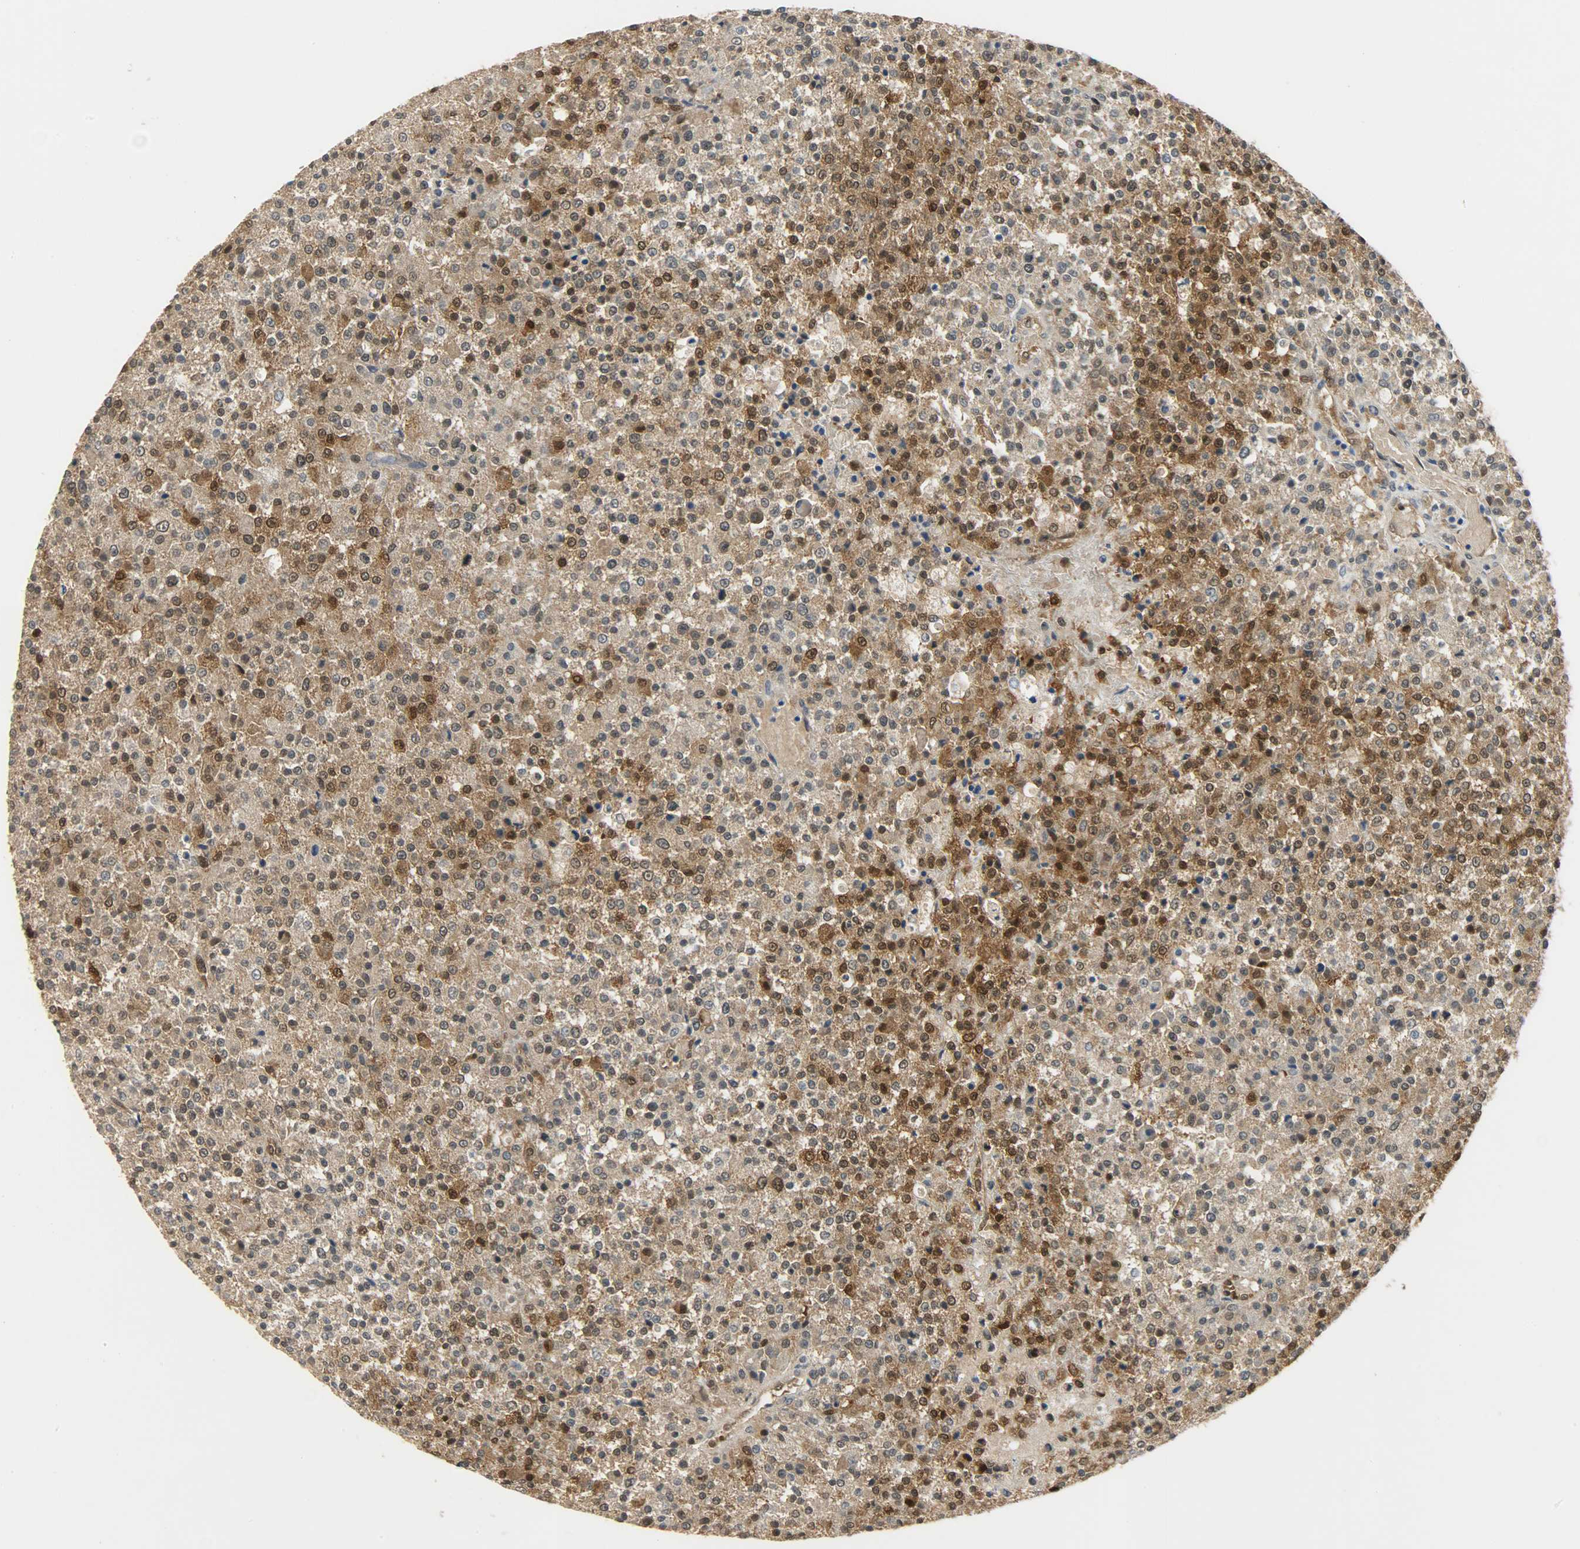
{"staining": {"intensity": "strong", "quantity": ">75%", "location": "cytoplasmic/membranous,nuclear"}, "tissue": "testis cancer", "cell_type": "Tumor cells", "image_type": "cancer", "snomed": [{"axis": "morphology", "description": "Seminoma, NOS"}, {"axis": "topography", "description": "Testis"}], "caption": "Immunohistochemical staining of testis seminoma shows high levels of strong cytoplasmic/membranous and nuclear protein positivity in about >75% of tumor cells.", "gene": "EIF4EBP1", "patient": {"sex": "male", "age": 59}}